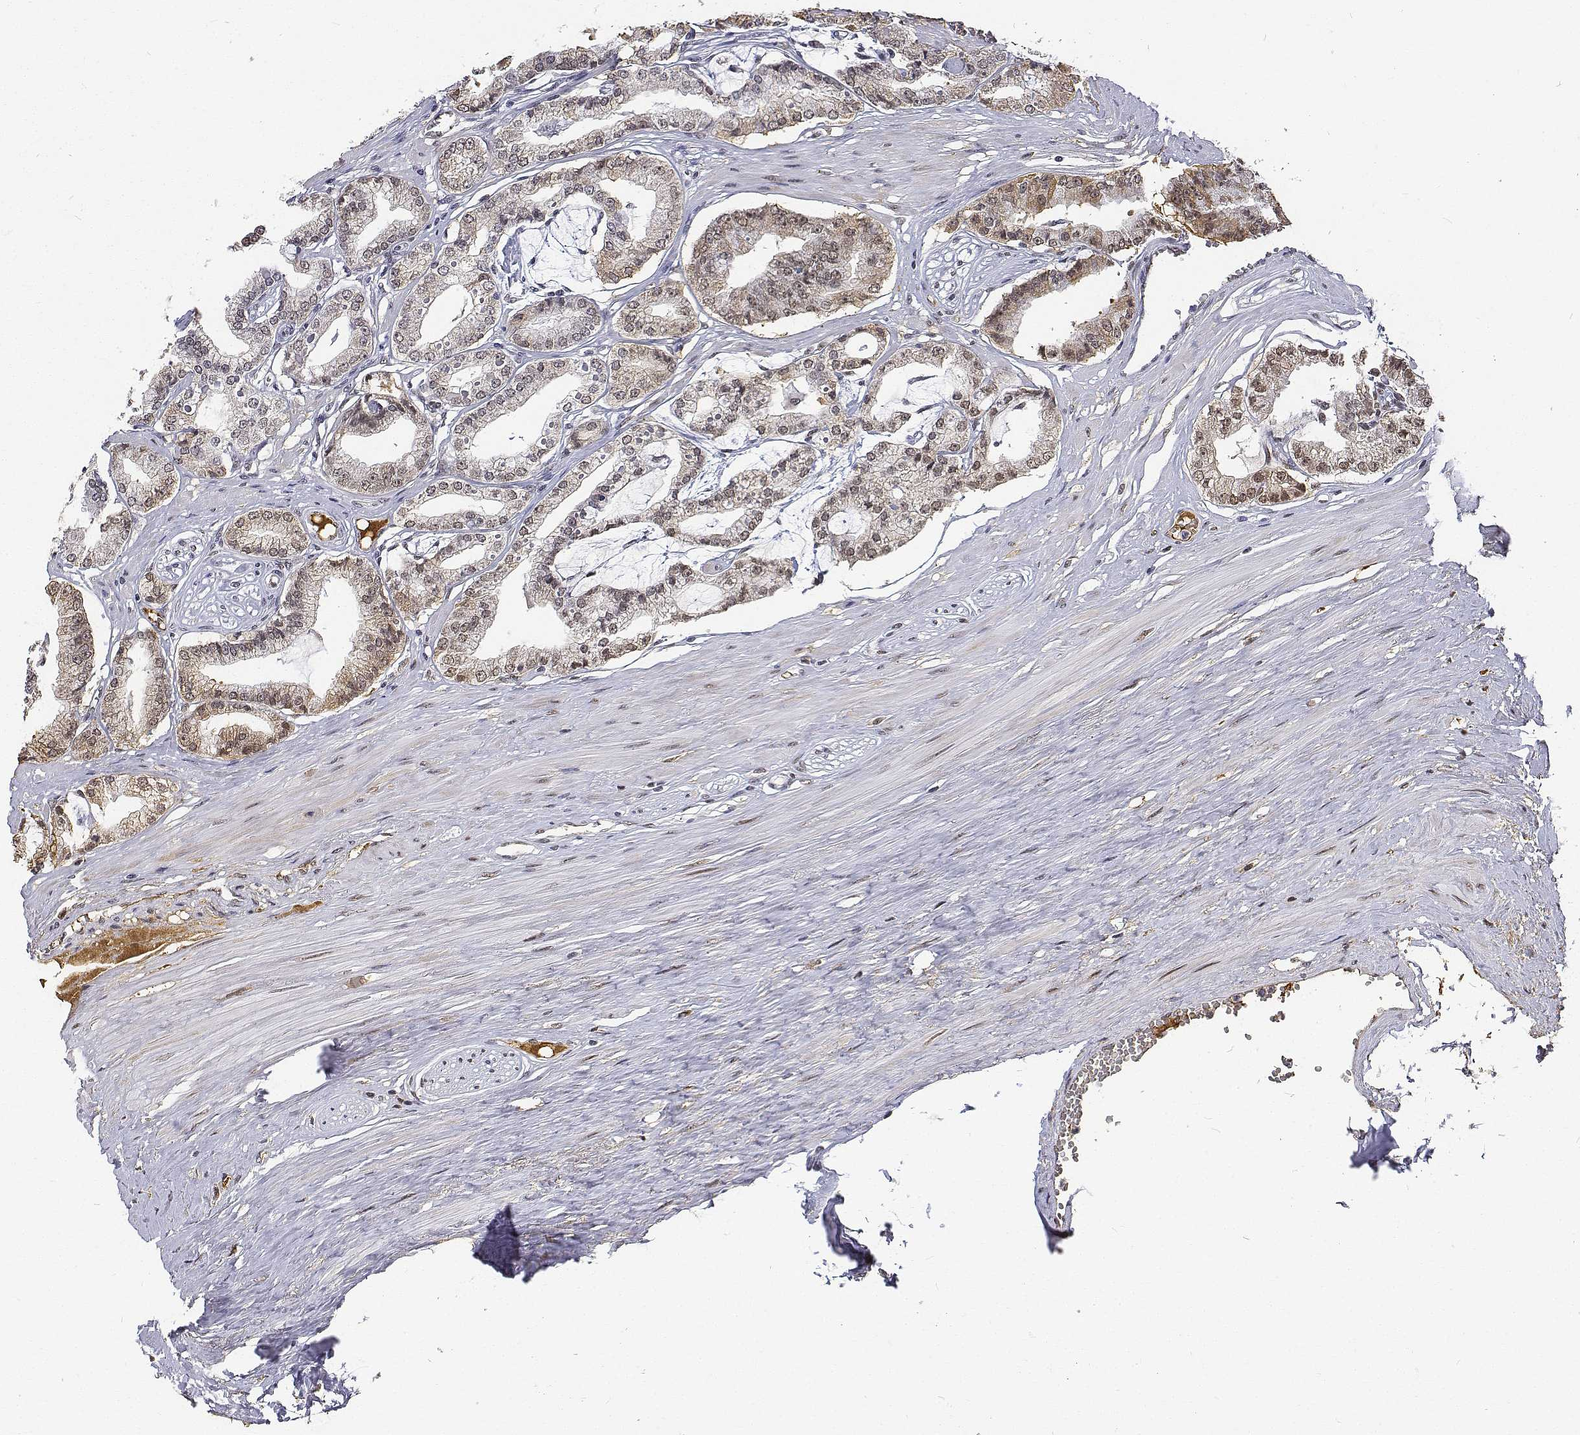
{"staining": {"intensity": "weak", "quantity": "25%-75%", "location": "nuclear"}, "tissue": "prostate cancer", "cell_type": "Tumor cells", "image_type": "cancer", "snomed": [{"axis": "morphology", "description": "Adenocarcinoma, High grade"}, {"axis": "topography", "description": "Prostate"}], "caption": "Protein staining of prostate cancer (high-grade adenocarcinoma) tissue demonstrates weak nuclear expression in about 25%-75% of tumor cells.", "gene": "ATRX", "patient": {"sex": "male", "age": 71}}